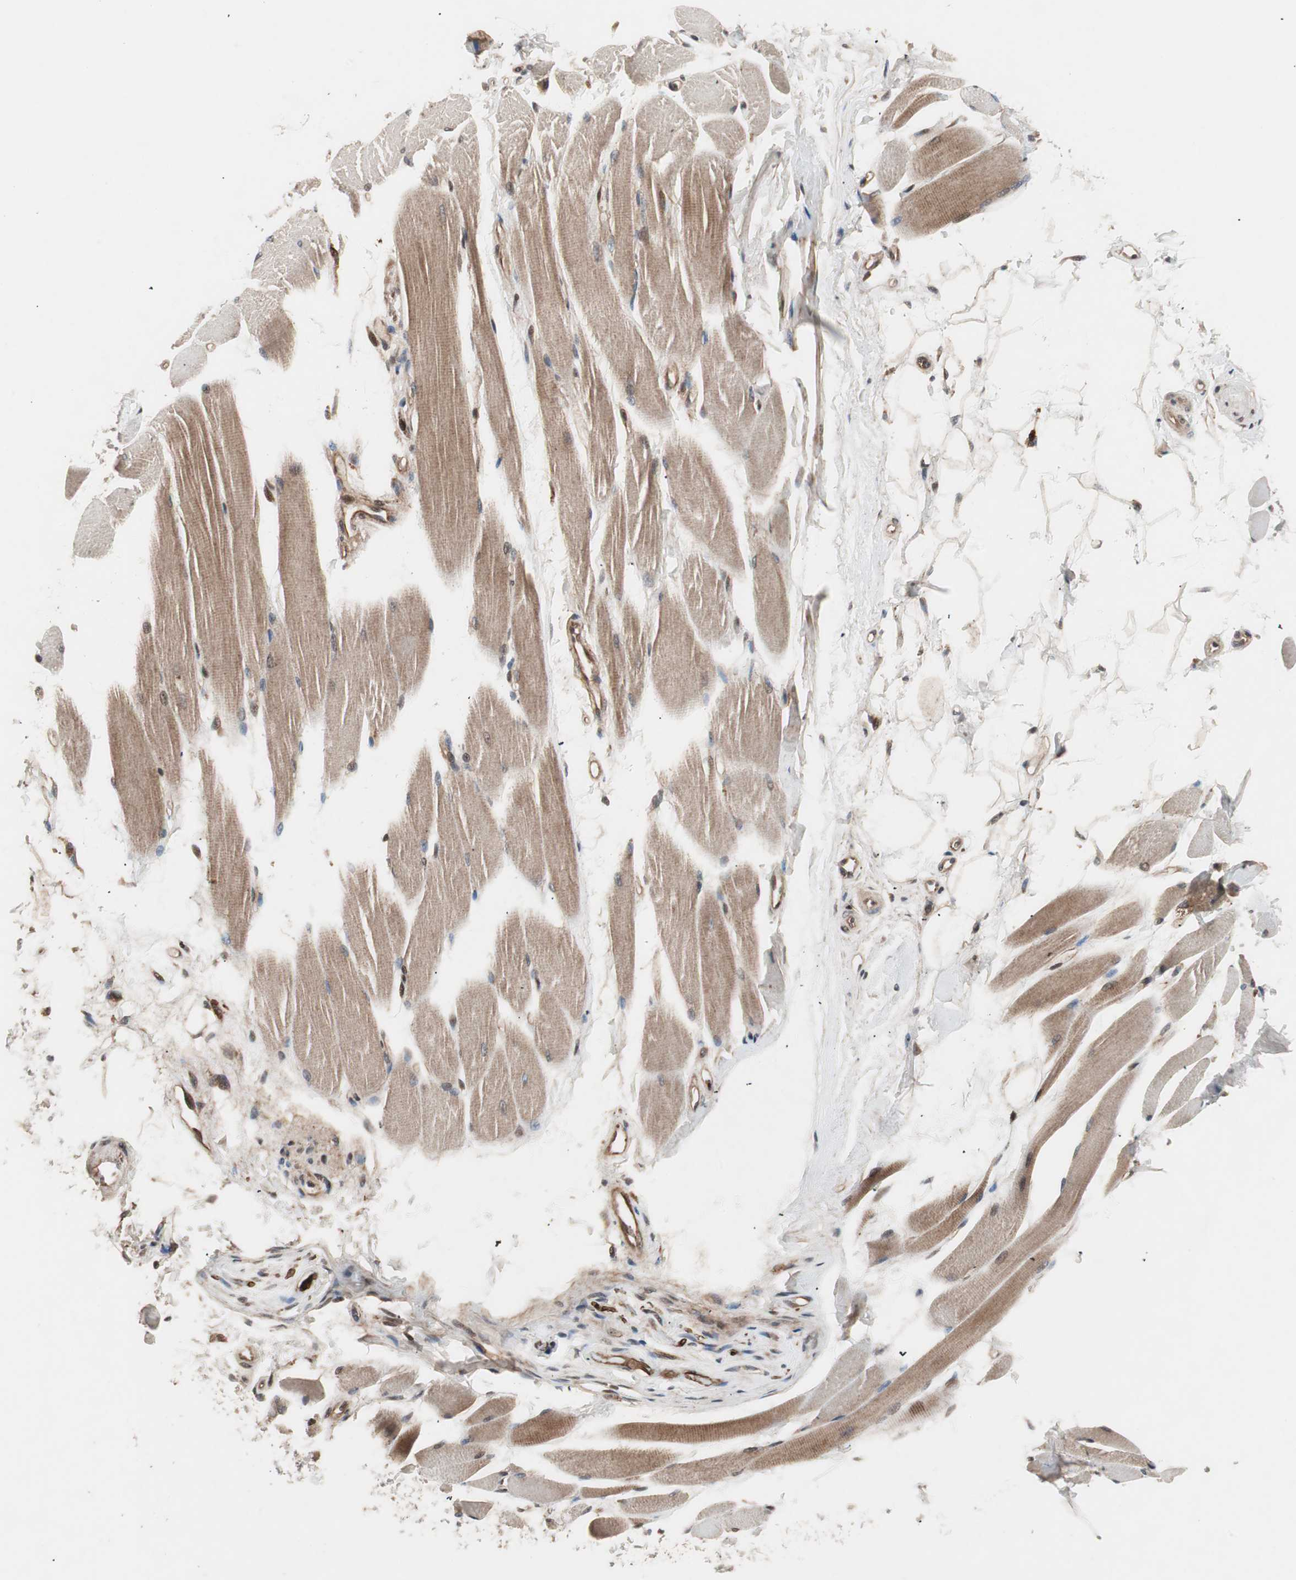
{"staining": {"intensity": "moderate", "quantity": "25%-75%", "location": "cytoplasmic/membranous,nuclear"}, "tissue": "skeletal muscle", "cell_type": "Myocytes", "image_type": "normal", "snomed": [{"axis": "morphology", "description": "Normal tissue, NOS"}, {"axis": "topography", "description": "Skeletal muscle"}, {"axis": "topography", "description": "Peripheral nerve tissue"}], "caption": "Skeletal muscle stained with a protein marker shows moderate staining in myocytes.", "gene": "NF2", "patient": {"sex": "female", "age": 84}}